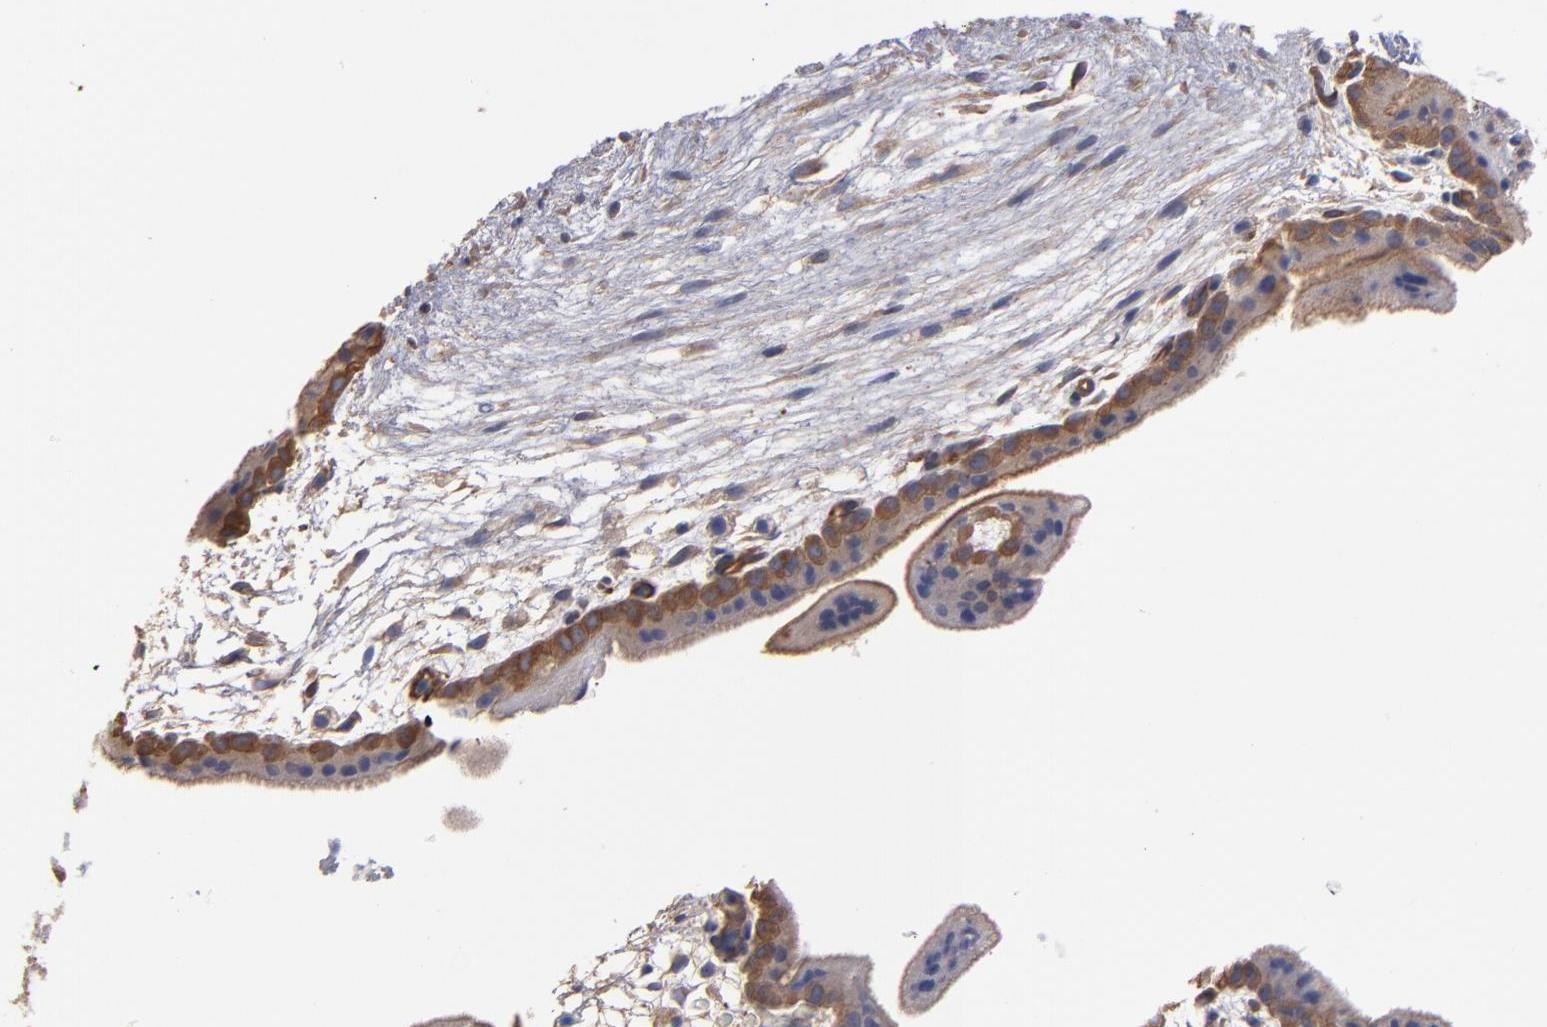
{"staining": {"intensity": "weak", "quantity": ">75%", "location": "cytoplasmic/membranous"}, "tissue": "placenta", "cell_type": "Decidual cells", "image_type": "normal", "snomed": [{"axis": "morphology", "description": "Normal tissue, NOS"}, {"axis": "topography", "description": "Placenta"}], "caption": "DAB (3,3'-diaminobenzidine) immunohistochemical staining of benign human placenta displays weak cytoplasmic/membranous protein positivity in approximately >75% of decidual cells.", "gene": "ESYT2", "patient": {"sex": "female", "age": 35}}